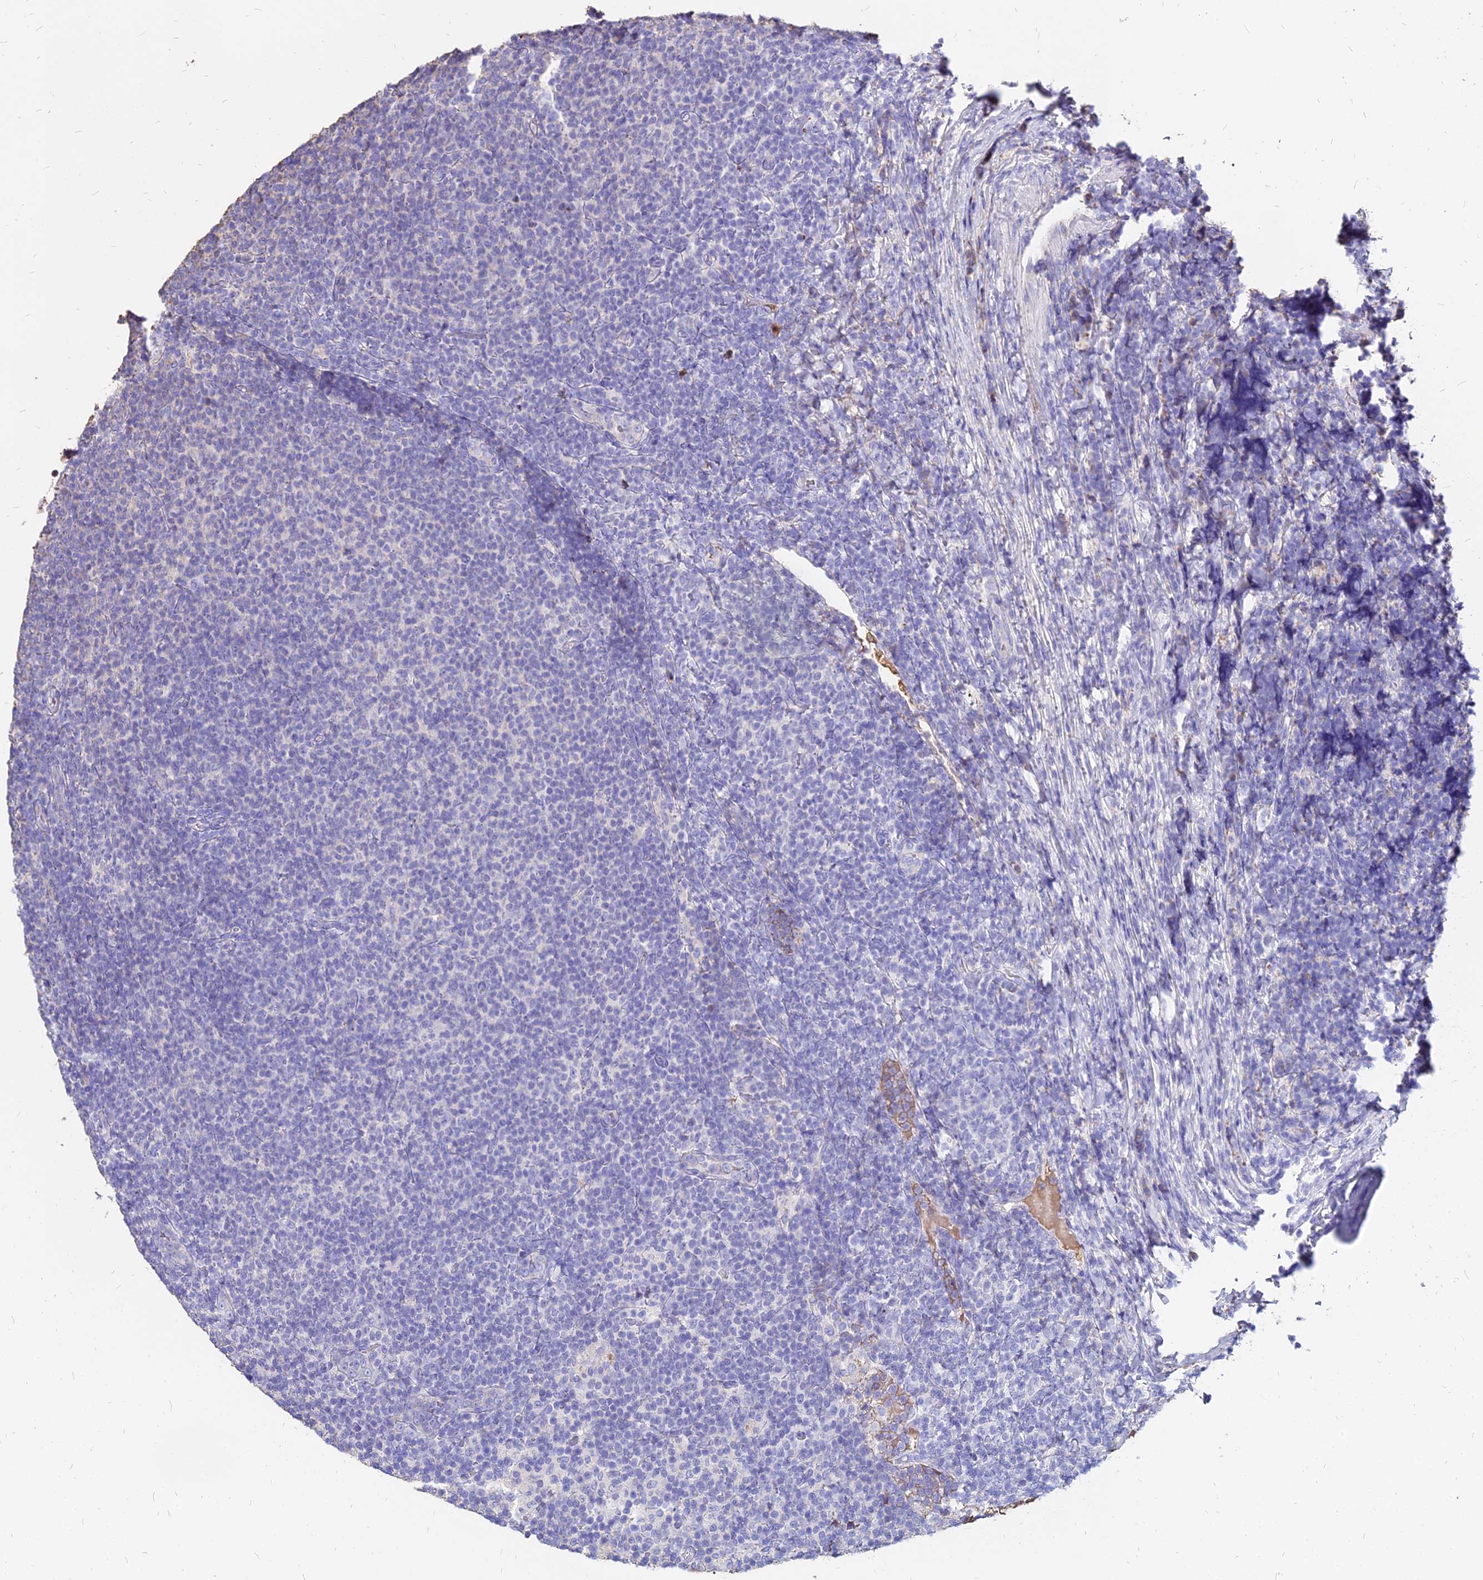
{"staining": {"intensity": "negative", "quantity": "none", "location": "none"}, "tissue": "lymphoma", "cell_type": "Tumor cells", "image_type": "cancer", "snomed": [{"axis": "morphology", "description": "Malignant lymphoma, non-Hodgkin's type, Low grade"}, {"axis": "topography", "description": "Lymph node"}], "caption": "Lymphoma stained for a protein using immunohistochemistry shows no expression tumor cells.", "gene": "NME5", "patient": {"sex": "male", "age": 66}}